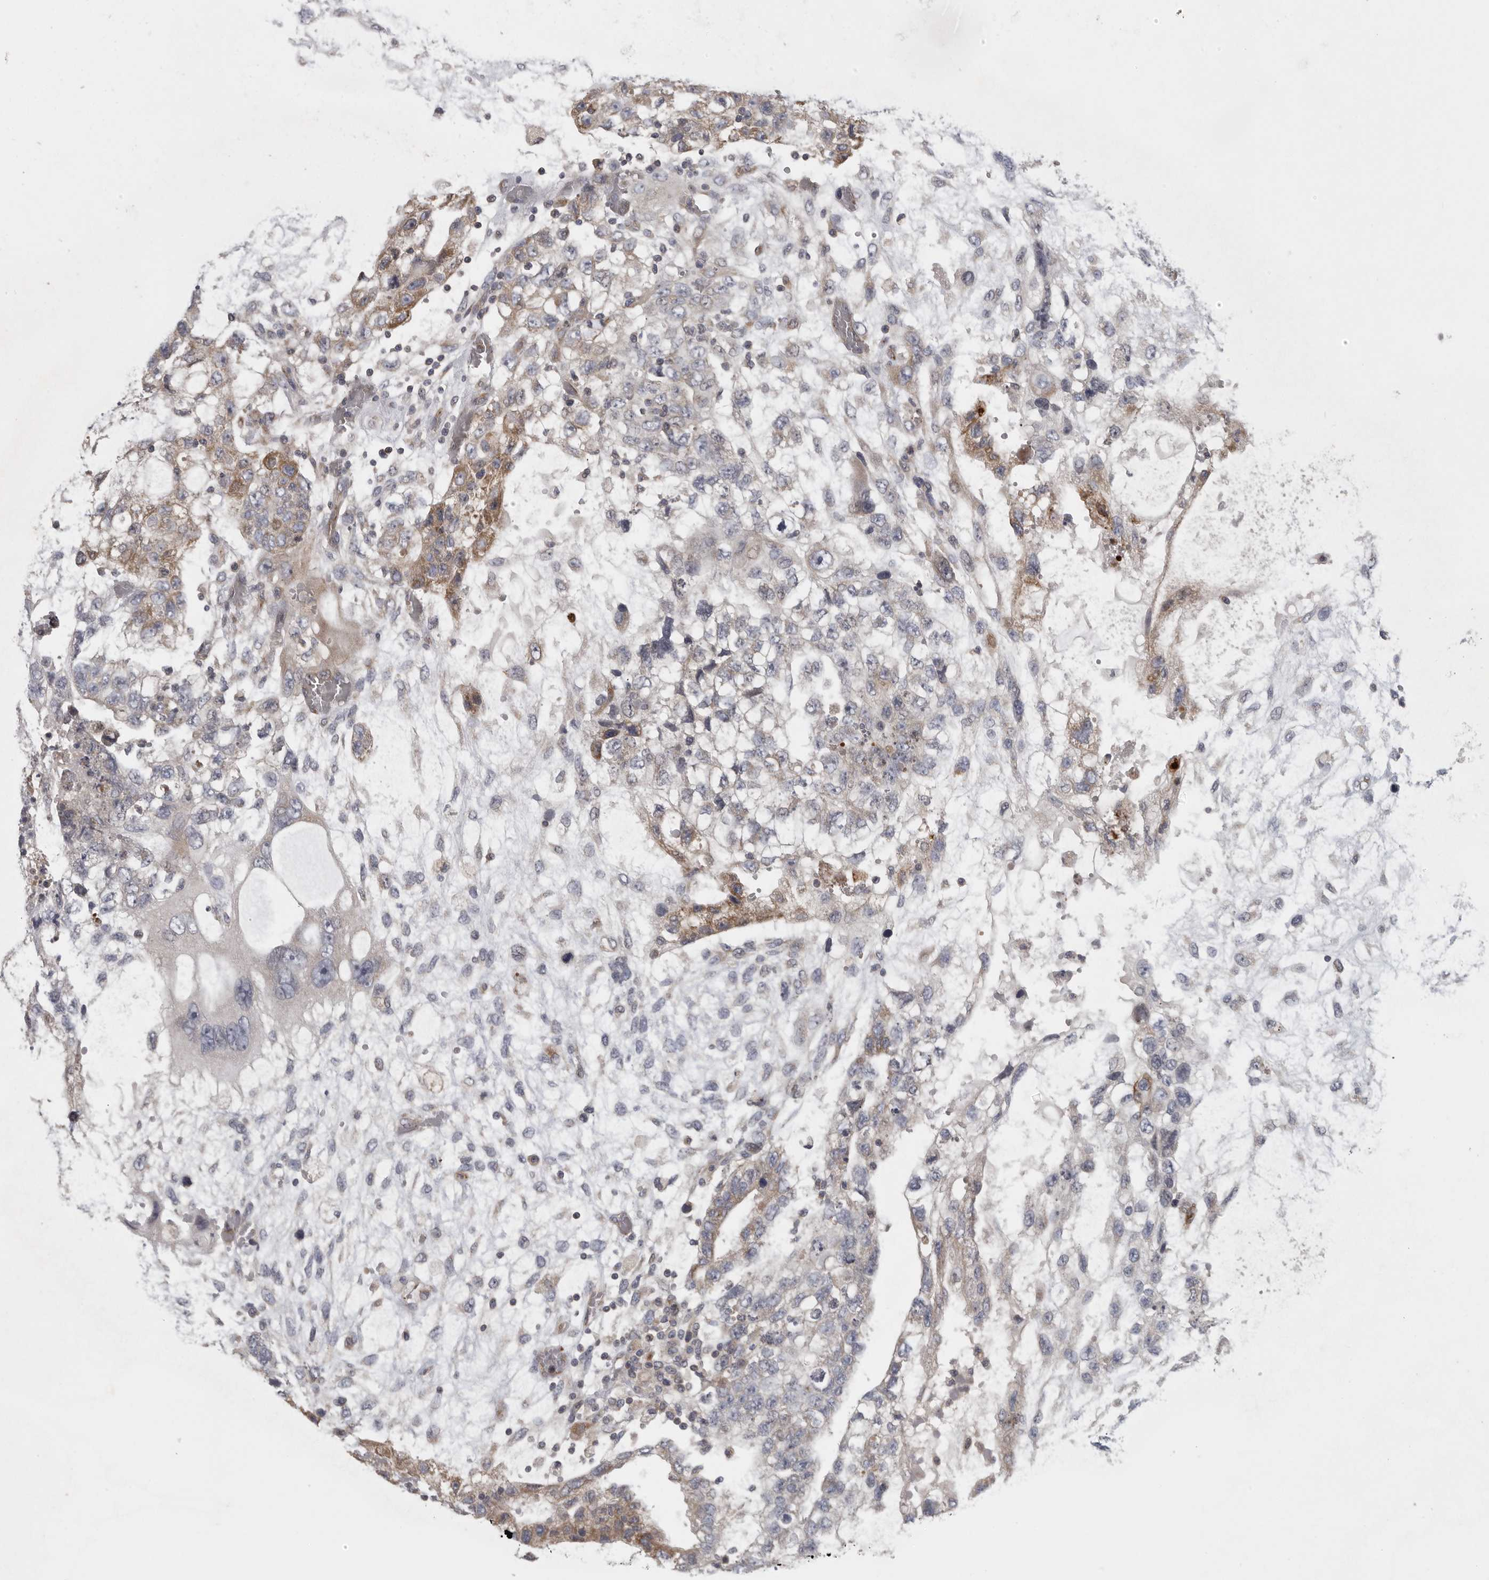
{"staining": {"intensity": "moderate", "quantity": "25%-75%", "location": "cytoplasmic/membranous"}, "tissue": "testis cancer", "cell_type": "Tumor cells", "image_type": "cancer", "snomed": [{"axis": "morphology", "description": "Carcinoma, Embryonal, NOS"}, {"axis": "topography", "description": "Testis"}], "caption": "DAB immunohistochemical staining of human embryonal carcinoma (testis) demonstrates moderate cytoplasmic/membranous protein expression in about 25%-75% of tumor cells. The staining was performed using DAB (3,3'-diaminobenzidine), with brown indicating positive protein expression. Nuclei are stained blue with hematoxylin.", "gene": "BCAP29", "patient": {"sex": "male", "age": 36}}